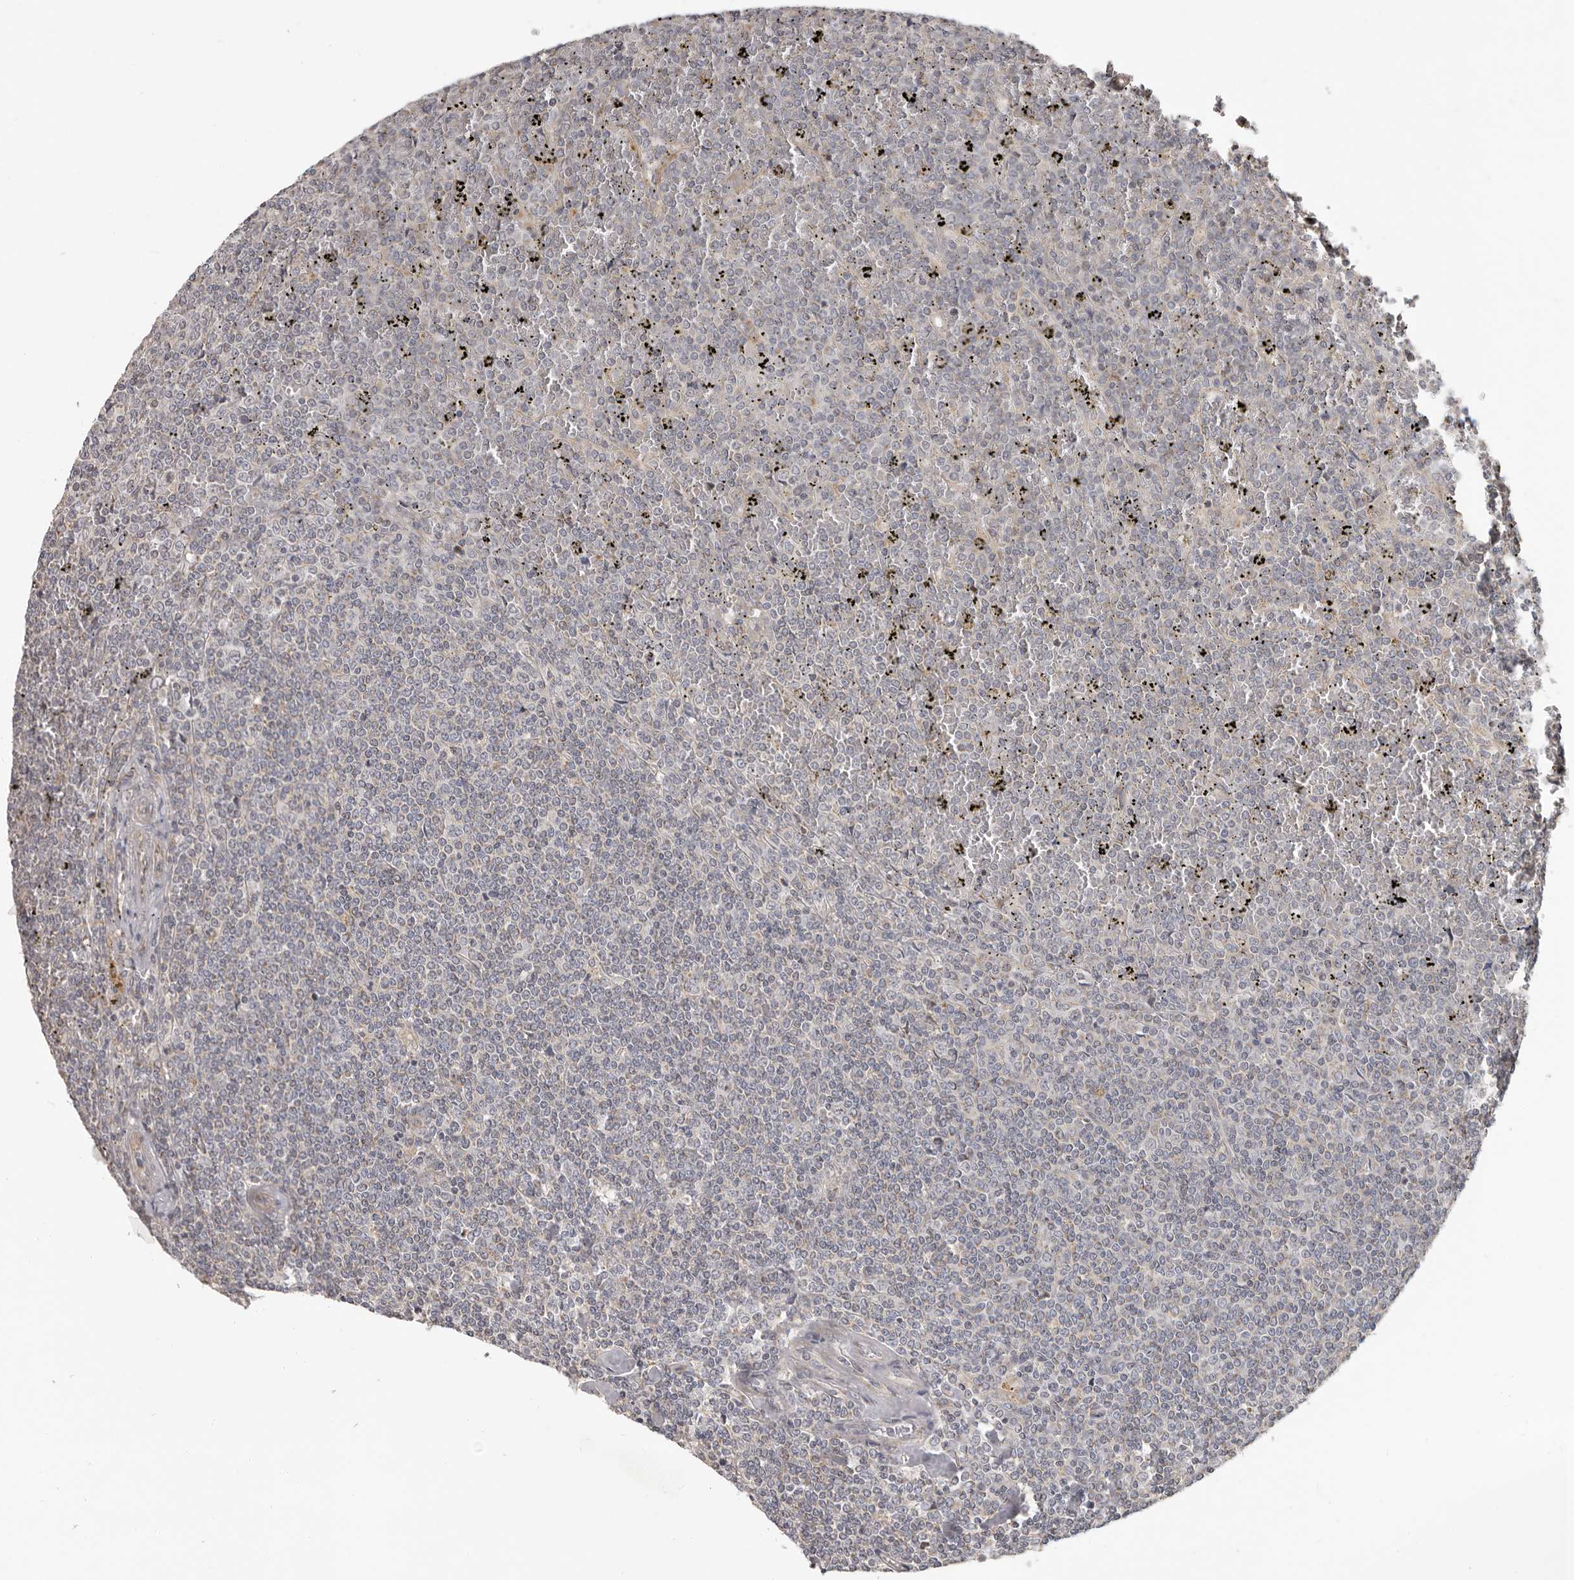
{"staining": {"intensity": "negative", "quantity": "none", "location": "none"}, "tissue": "lymphoma", "cell_type": "Tumor cells", "image_type": "cancer", "snomed": [{"axis": "morphology", "description": "Malignant lymphoma, non-Hodgkin's type, Low grade"}, {"axis": "topography", "description": "Spleen"}], "caption": "A photomicrograph of human lymphoma is negative for staining in tumor cells.", "gene": "UNK", "patient": {"sex": "female", "age": 19}}